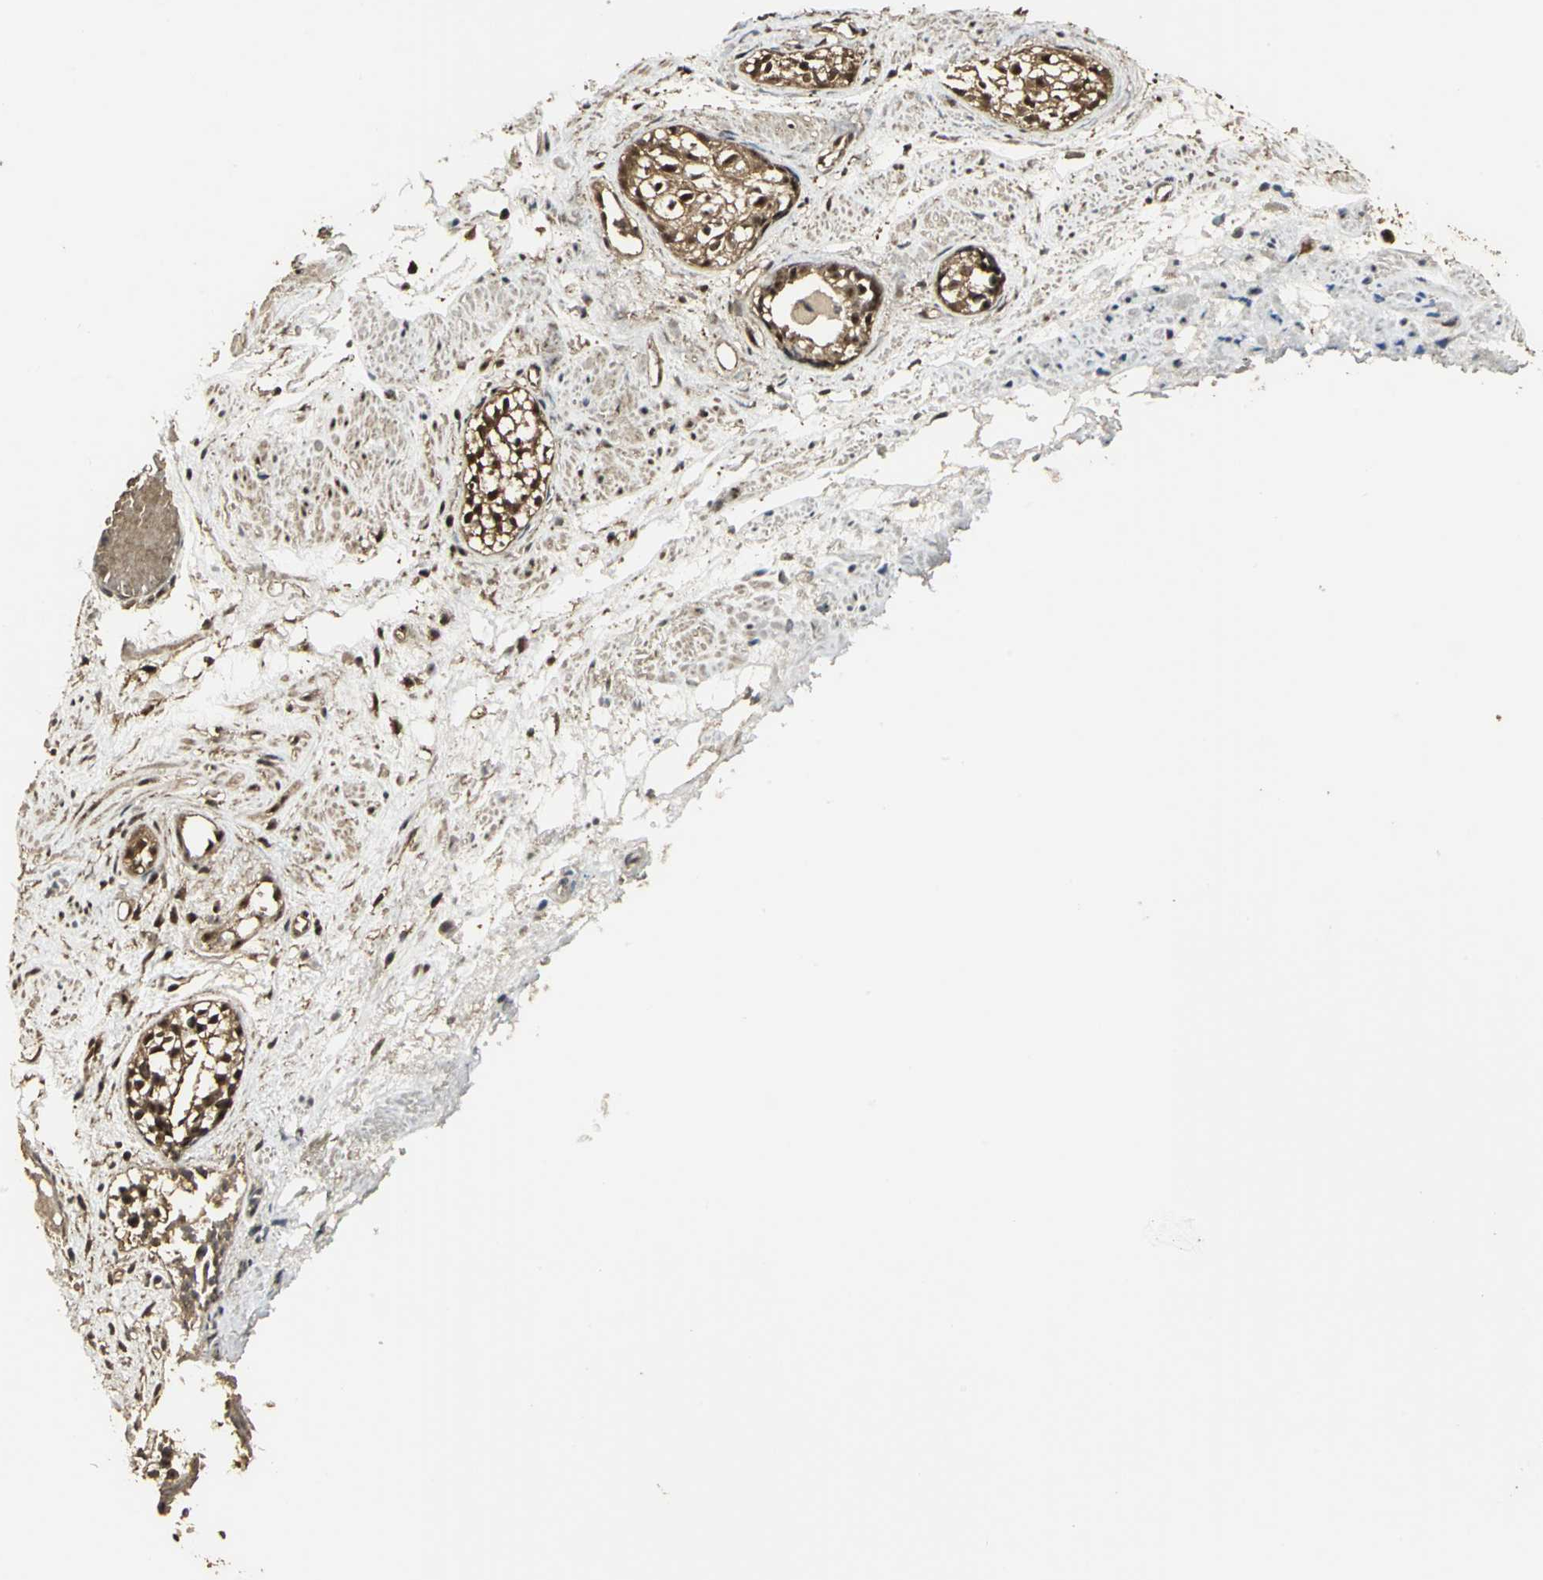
{"staining": {"intensity": "strong", "quantity": ">75%", "location": "cytoplasmic/membranous,nuclear"}, "tissue": "prostate cancer", "cell_type": "Tumor cells", "image_type": "cancer", "snomed": [{"axis": "morphology", "description": "Adenocarcinoma, Low grade"}, {"axis": "topography", "description": "Prostate"}], "caption": "The image reveals immunohistochemical staining of adenocarcinoma (low-grade) (prostate). There is strong cytoplasmic/membranous and nuclear positivity is identified in about >75% of tumor cells.", "gene": "UCHL5", "patient": {"sex": "male", "age": 59}}